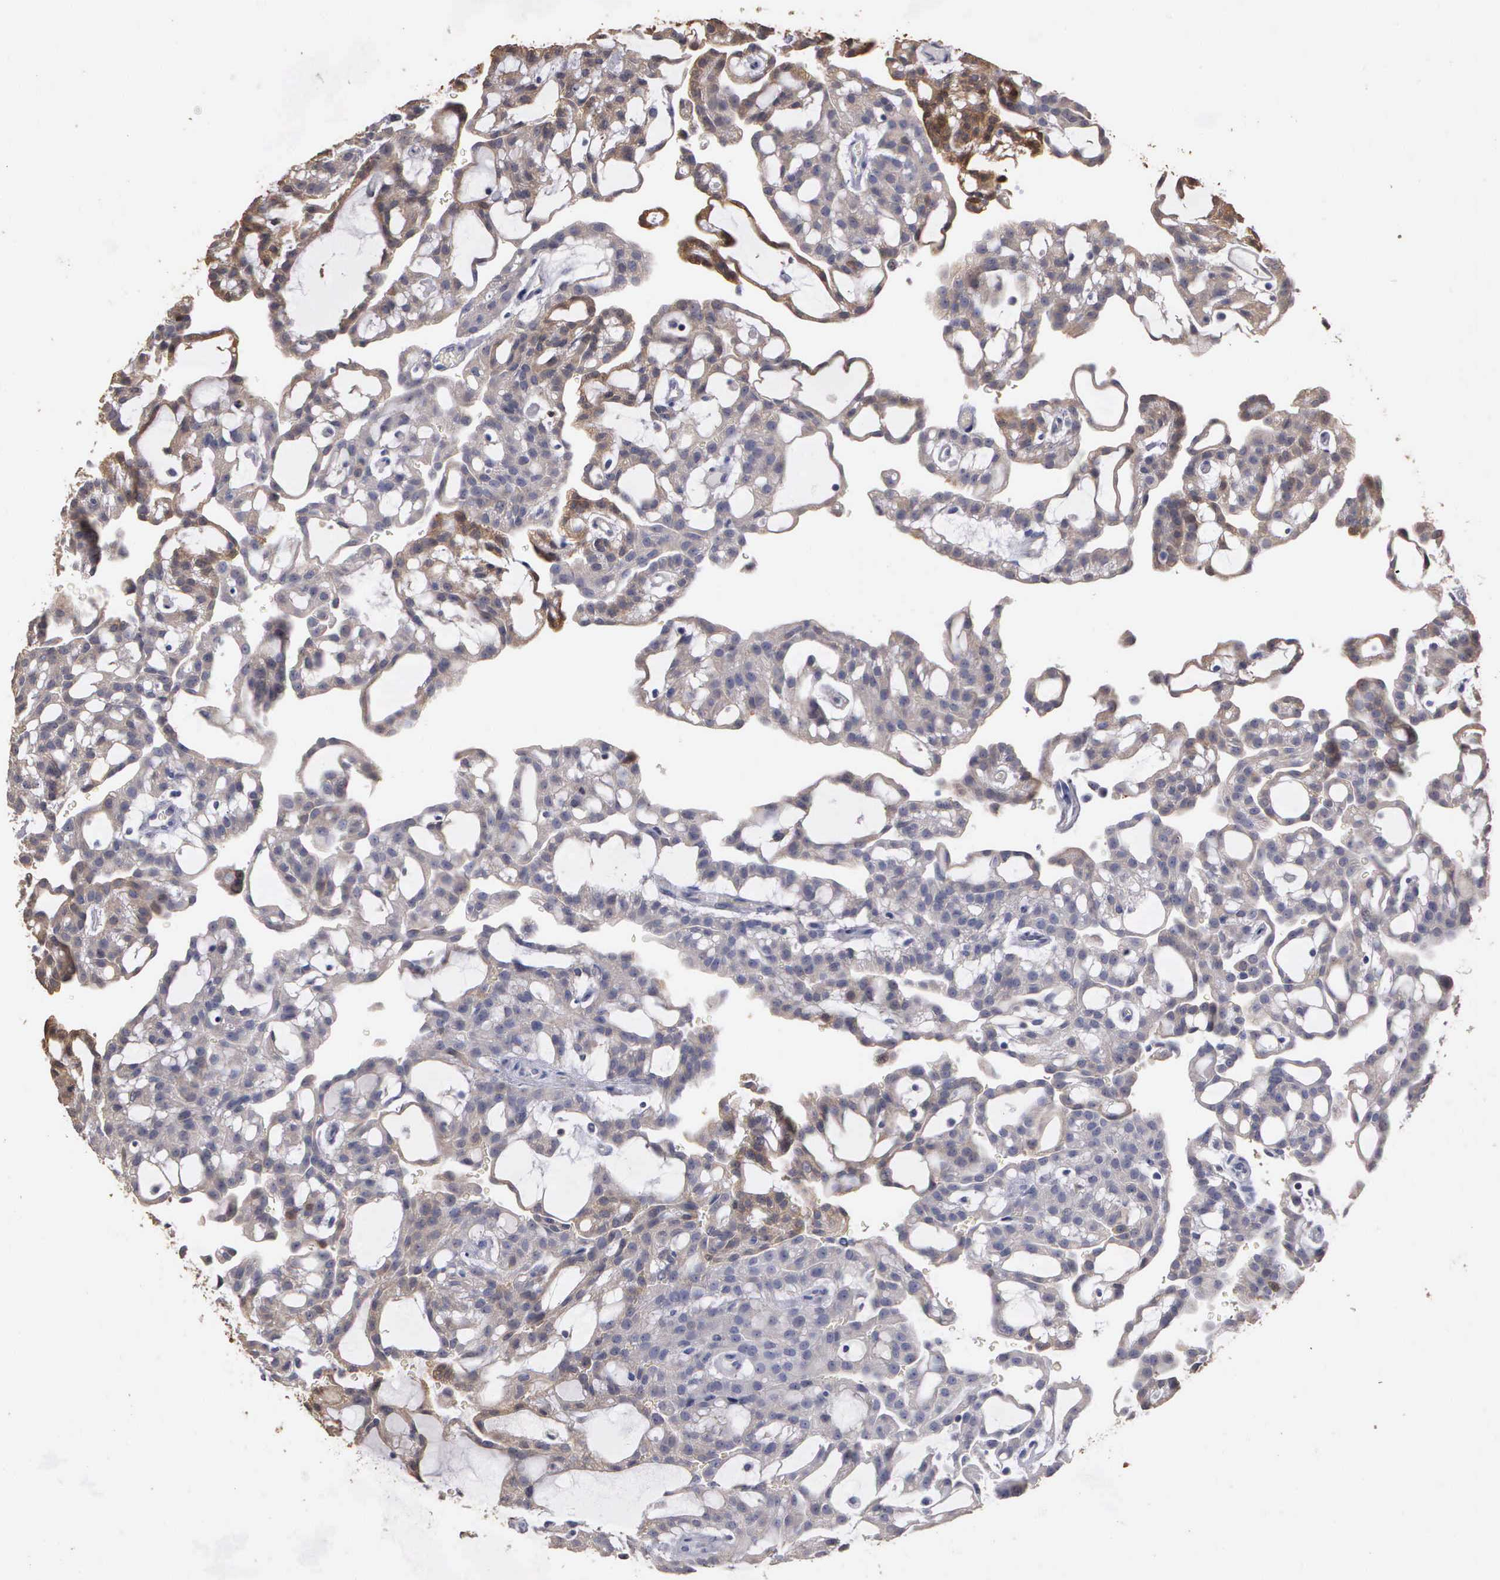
{"staining": {"intensity": "moderate", "quantity": "25%-75%", "location": "cytoplasmic/membranous"}, "tissue": "renal cancer", "cell_type": "Tumor cells", "image_type": "cancer", "snomed": [{"axis": "morphology", "description": "Adenocarcinoma, NOS"}, {"axis": "topography", "description": "Kidney"}], "caption": "Tumor cells show moderate cytoplasmic/membranous positivity in approximately 25%-75% of cells in adenocarcinoma (renal). Using DAB (3,3'-diaminobenzidine) (brown) and hematoxylin (blue) stains, captured at high magnification using brightfield microscopy.", "gene": "ENO3", "patient": {"sex": "male", "age": 63}}